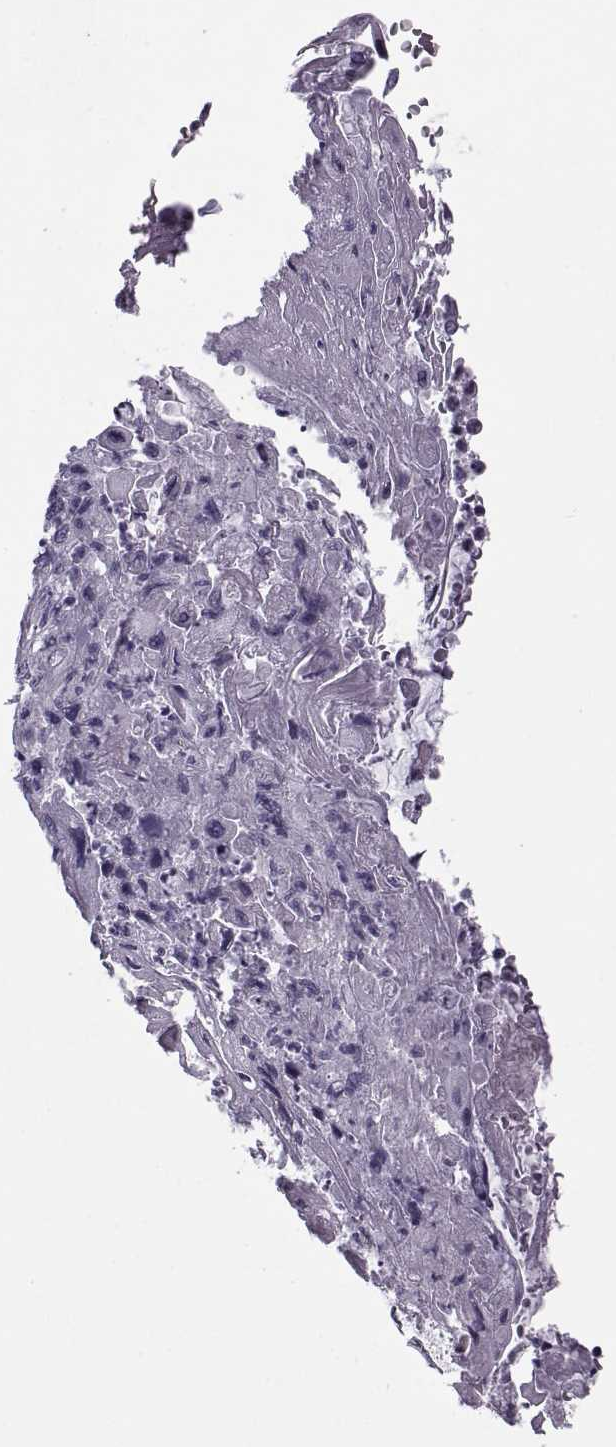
{"staining": {"intensity": "negative", "quantity": "none", "location": "none"}, "tissue": "bronchus", "cell_type": "Respiratory epithelial cells", "image_type": "normal", "snomed": [{"axis": "morphology", "description": "Normal tissue, NOS"}, {"axis": "morphology", "description": "Squamous cell carcinoma, NOS"}, {"axis": "topography", "description": "Bronchus"}, {"axis": "topography", "description": "Lung"}], "caption": "Immunohistochemical staining of benign bronchus displays no significant expression in respiratory epithelial cells. (Stains: DAB IHC with hematoxylin counter stain, Microscopy: brightfield microscopy at high magnification).", "gene": "TBC1D3B", "patient": {"sex": "male", "age": 69}}